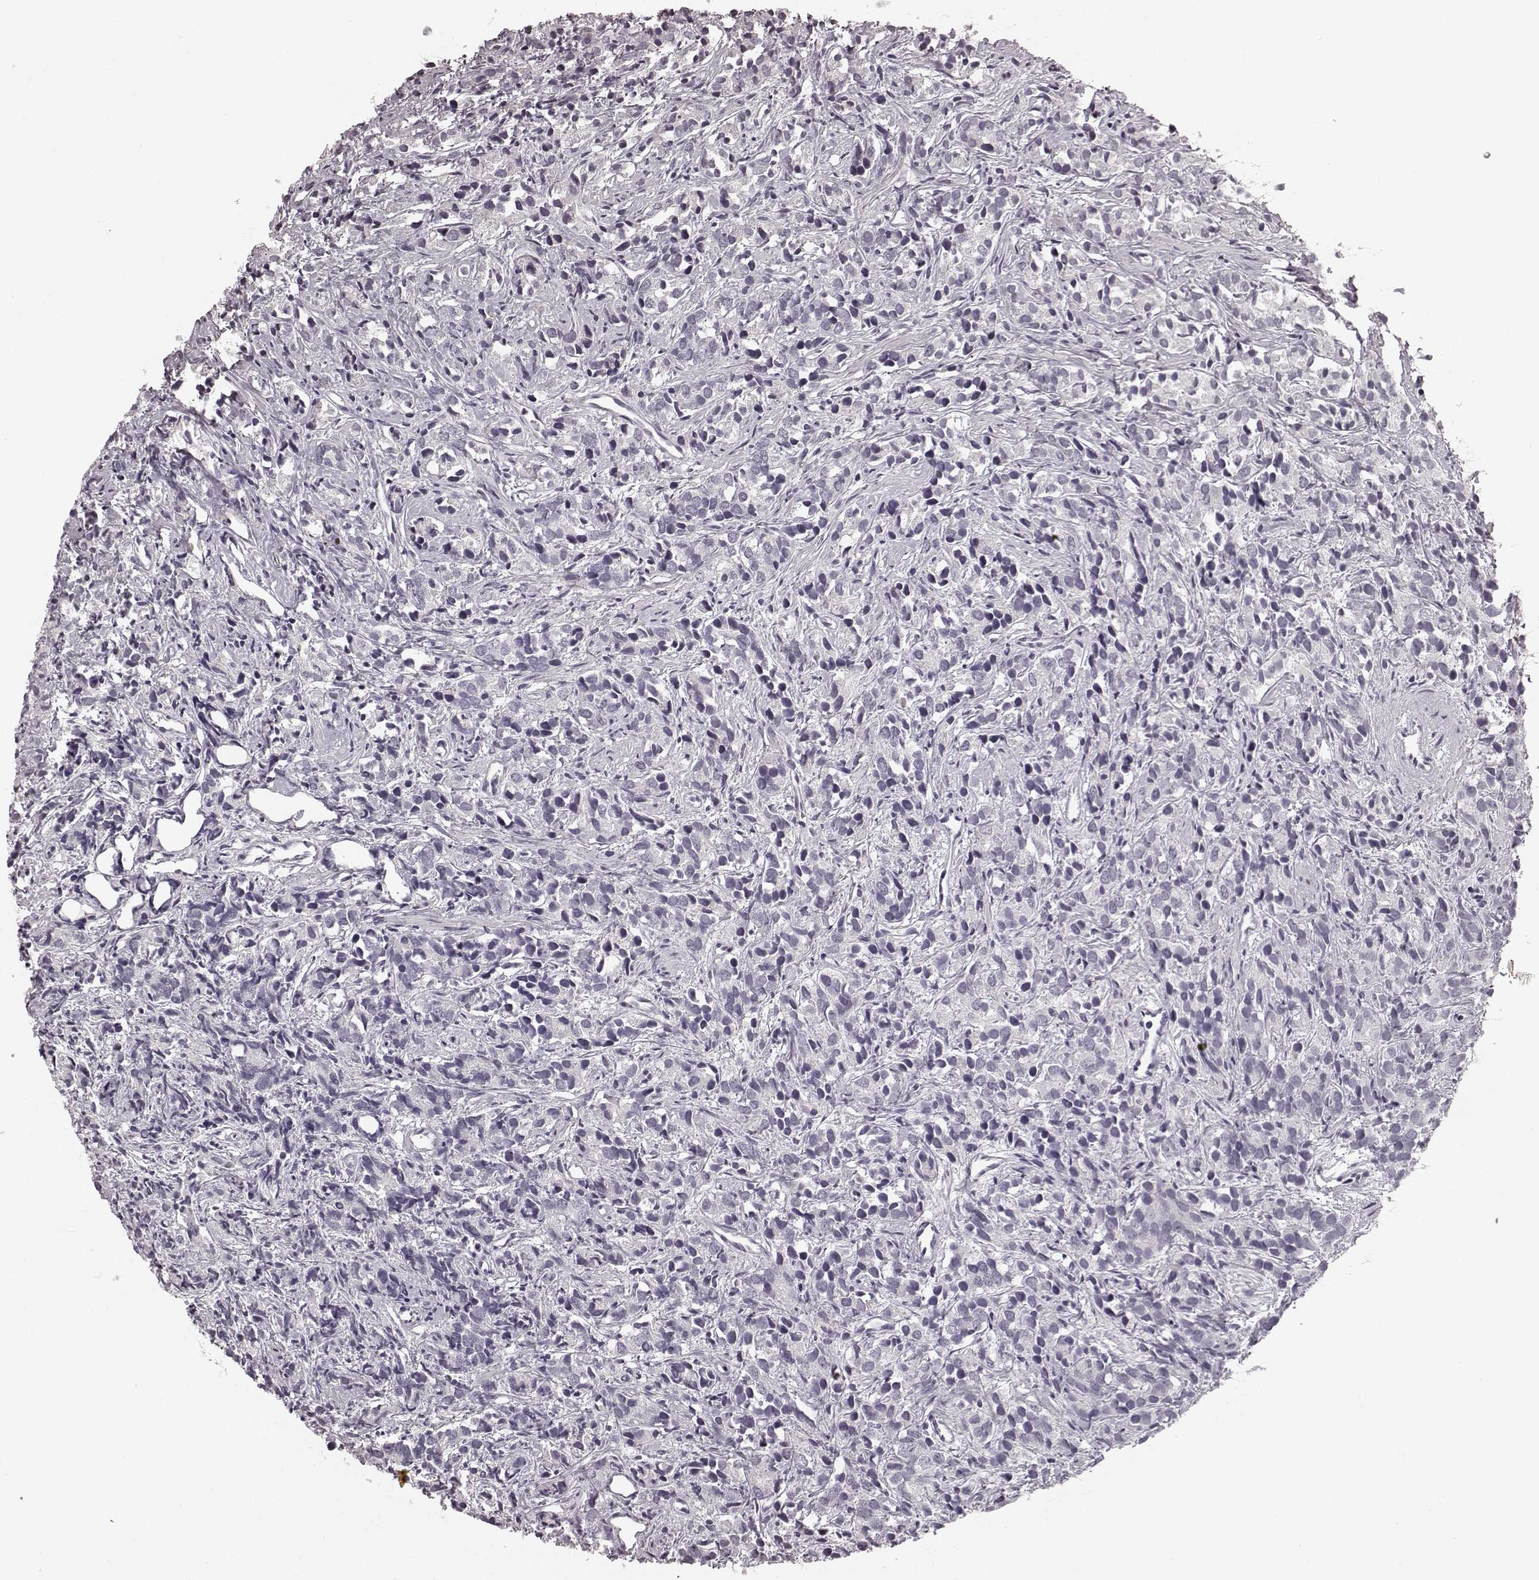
{"staining": {"intensity": "negative", "quantity": "none", "location": "none"}, "tissue": "prostate cancer", "cell_type": "Tumor cells", "image_type": "cancer", "snomed": [{"axis": "morphology", "description": "Adenocarcinoma, High grade"}, {"axis": "topography", "description": "Prostate"}], "caption": "Tumor cells are negative for protein expression in human prostate cancer. (DAB (3,3'-diaminobenzidine) immunohistochemistry (IHC) visualized using brightfield microscopy, high magnification).", "gene": "TMPRSS15", "patient": {"sex": "male", "age": 84}}